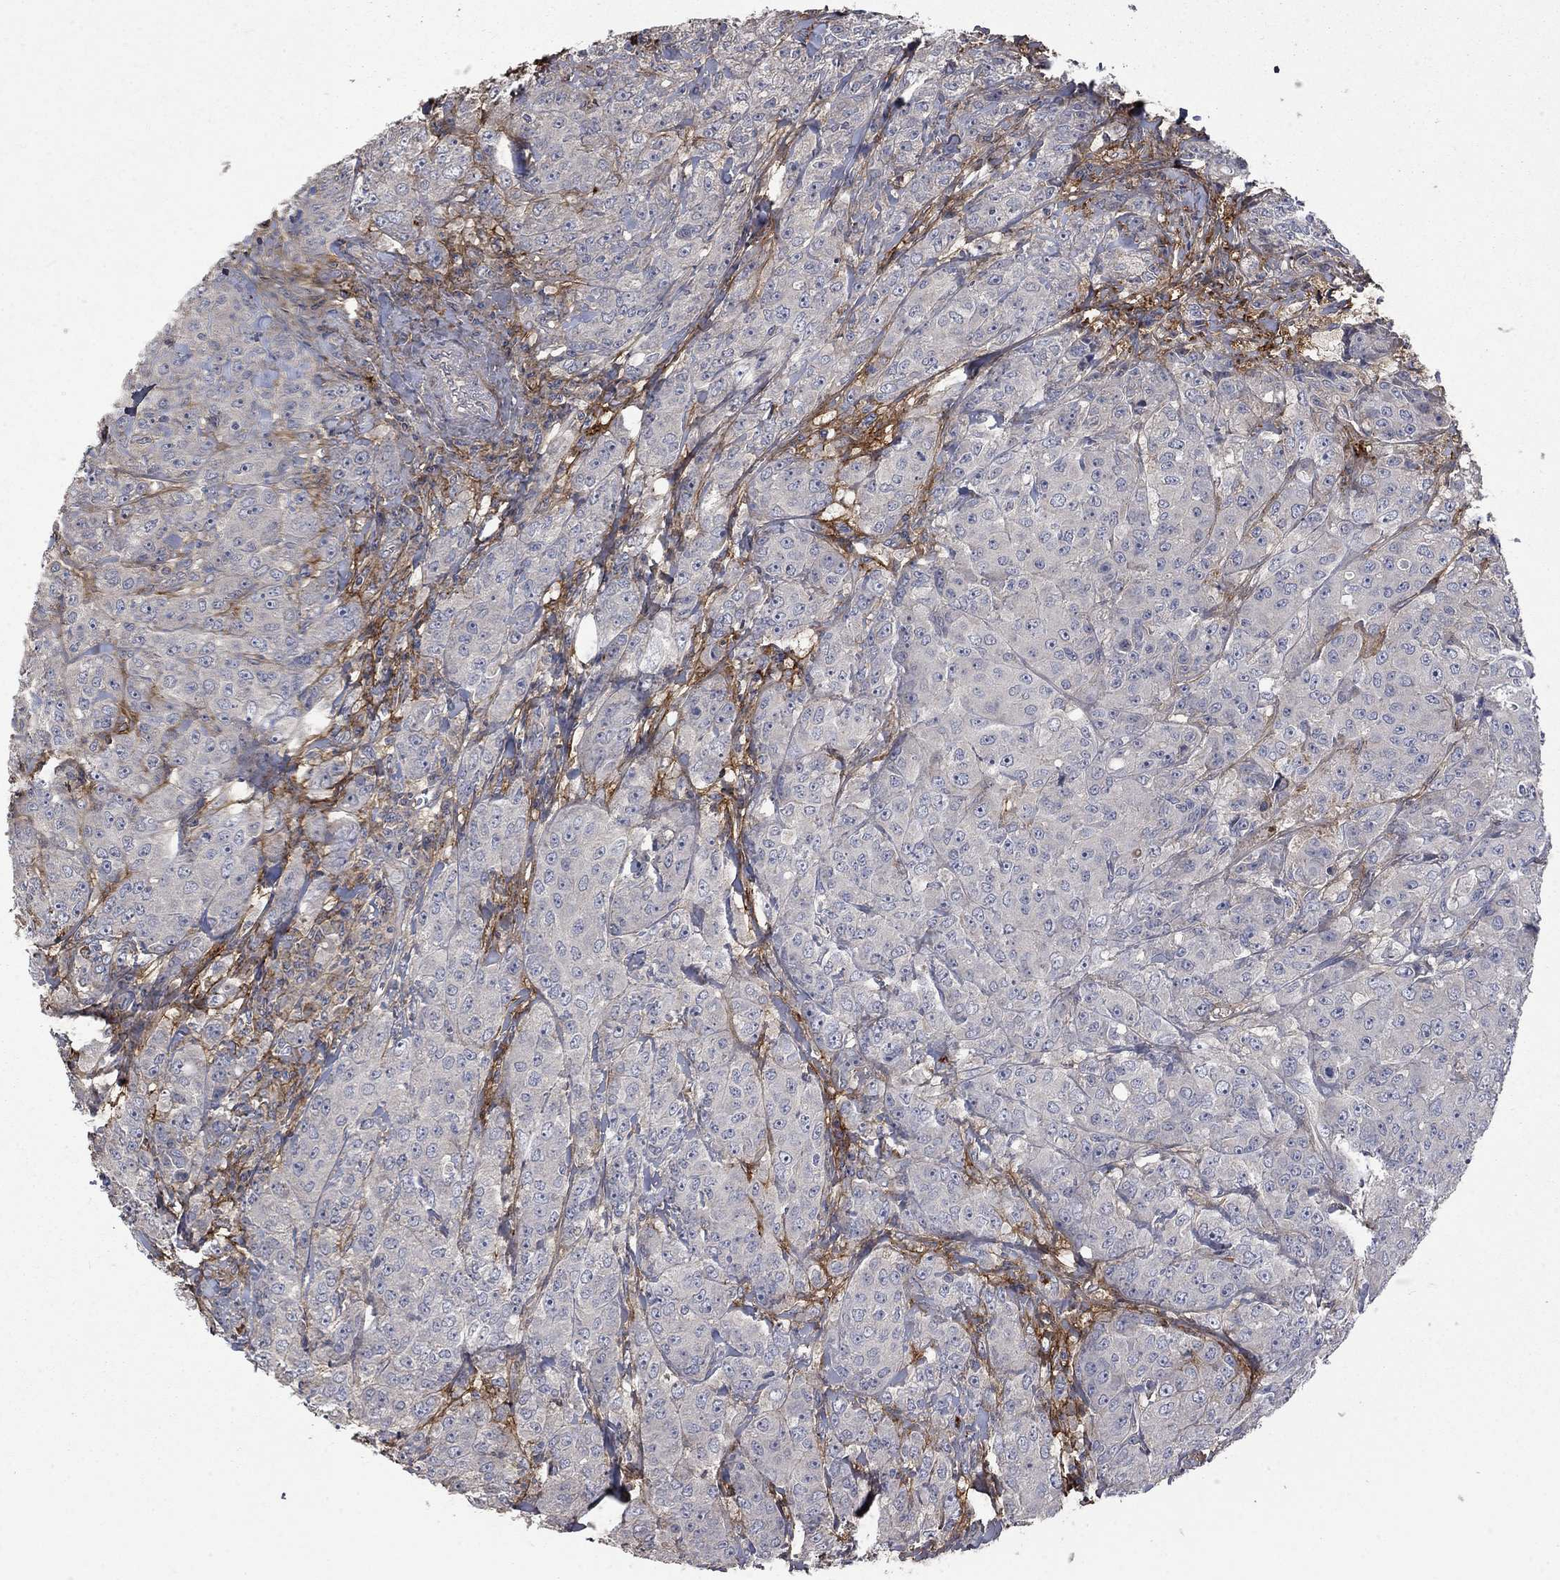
{"staining": {"intensity": "negative", "quantity": "none", "location": "none"}, "tissue": "breast cancer", "cell_type": "Tumor cells", "image_type": "cancer", "snomed": [{"axis": "morphology", "description": "Duct carcinoma"}, {"axis": "topography", "description": "Breast"}], "caption": "Immunohistochemistry (IHC) histopathology image of neoplastic tissue: breast cancer (intraductal carcinoma) stained with DAB demonstrates no significant protein expression in tumor cells.", "gene": "VCAN", "patient": {"sex": "female", "age": 43}}